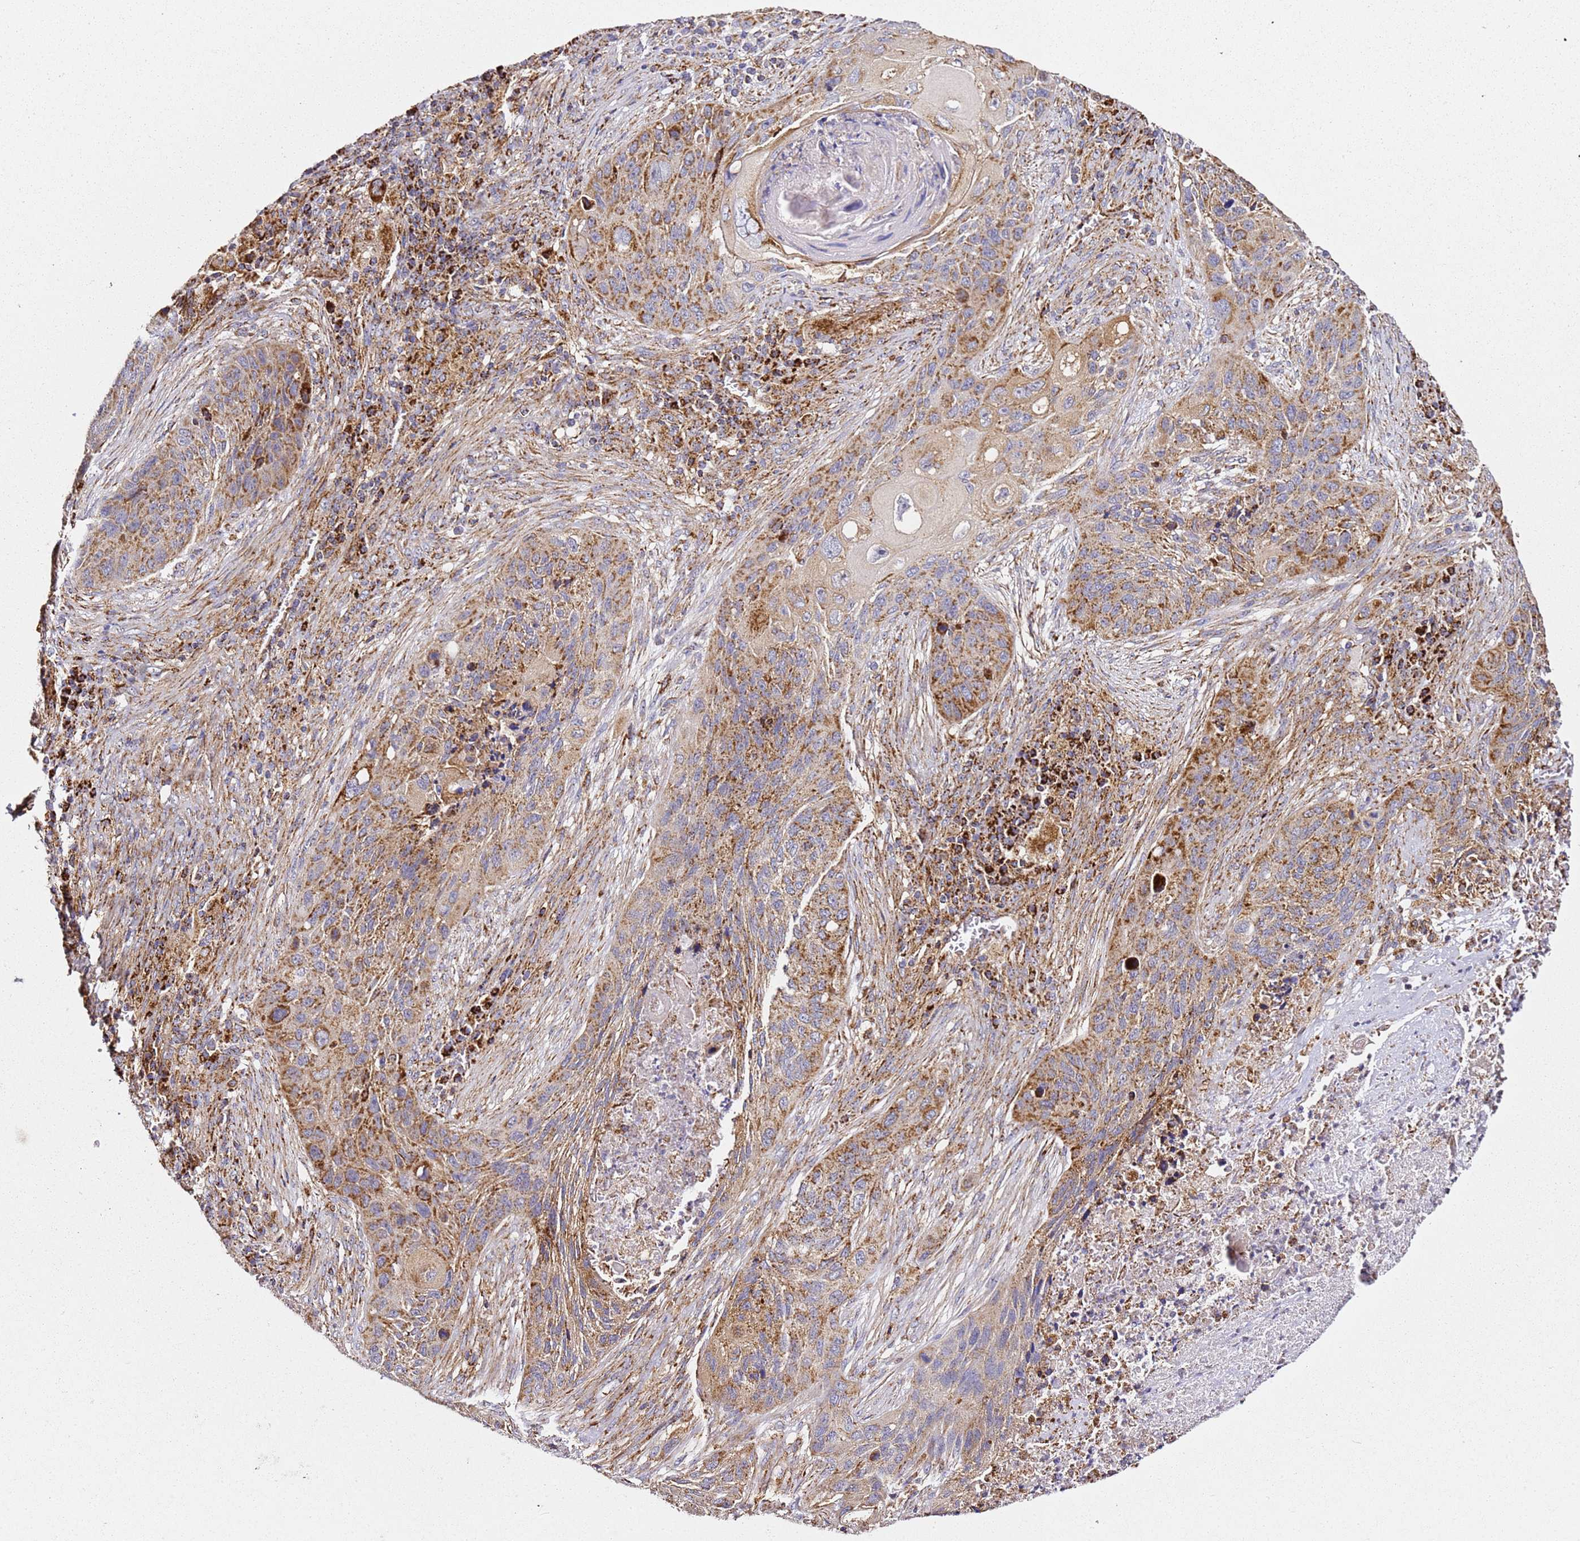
{"staining": {"intensity": "moderate", "quantity": ">75%", "location": "cytoplasmic/membranous"}, "tissue": "lung cancer", "cell_type": "Tumor cells", "image_type": "cancer", "snomed": [{"axis": "morphology", "description": "Squamous cell carcinoma, NOS"}, {"axis": "topography", "description": "Lung"}], "caption": "Lung cancer stained with immunohistochemistry demonstrates moderate cytoplasmic/membranous staining in about >75% of tumor cells. The staining is performed using DAB (3,3'-diaminobenzidine) brown chromogen to label protein expression. The nuclei are counter-stained blue using hematoxylin.", "gene": "NDUFA3", "patient": {"sex": "female", "age": 63}}